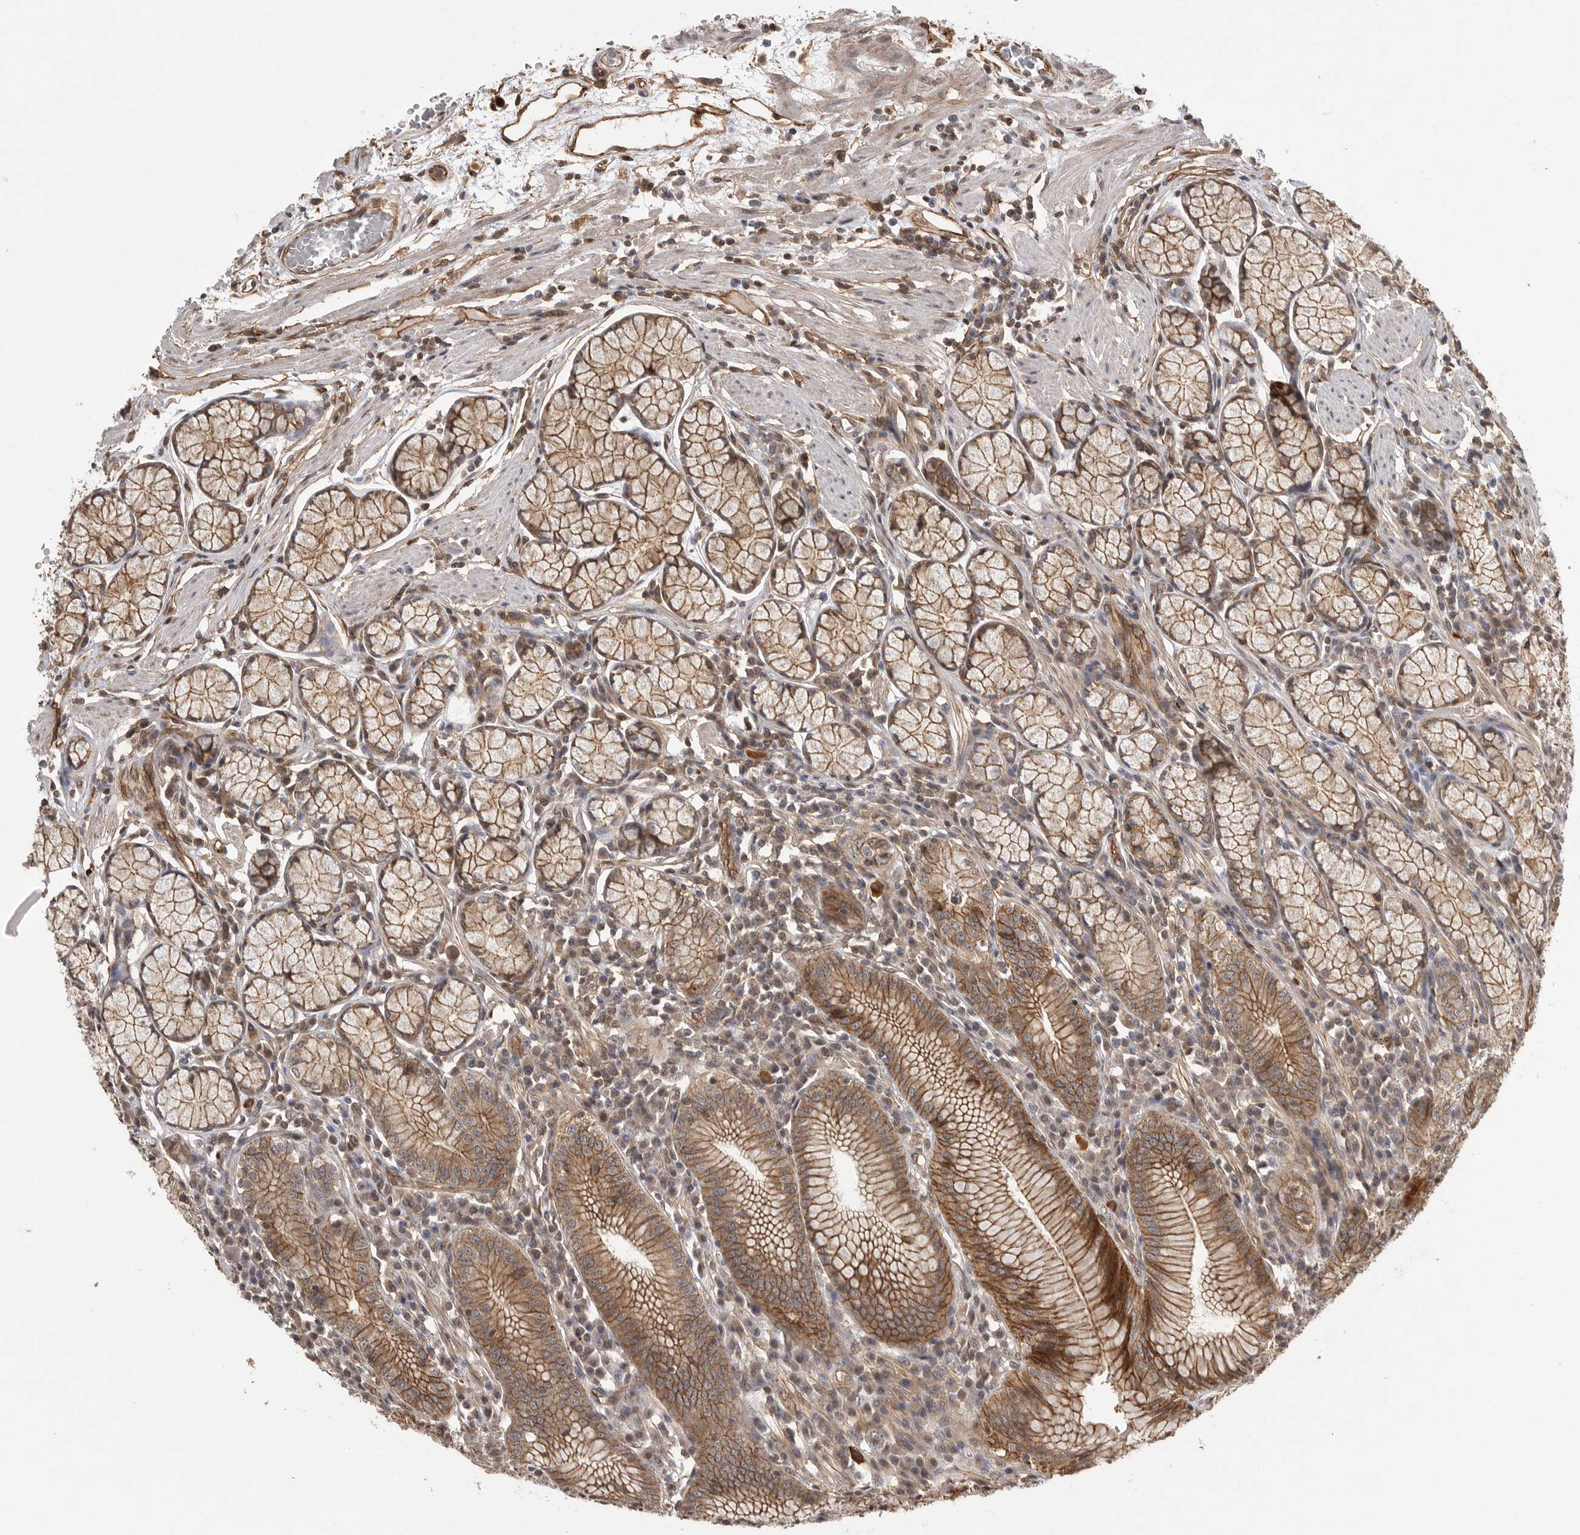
{"staining": {"intensity": "strong", "quantity": ">75%", "location": "cytoplasmic/membranous"}, "tissue": "stomach", "cell_type": "Glandular cells", "image_type": "normal", "snomed": [{"axis": "morphology", "description": "Normal tissue, NOS"}, {"axis": "topography", "description": "Stomach"}], "caption": "Immunohistochemical staining of benign human stomach displays >75% levels of strong cytoplasmic/membranous protein positivity in approximately >75% of glandular cells.", "gene": "NECTIN1", "patient": {"sex": "male", "age": 55}}